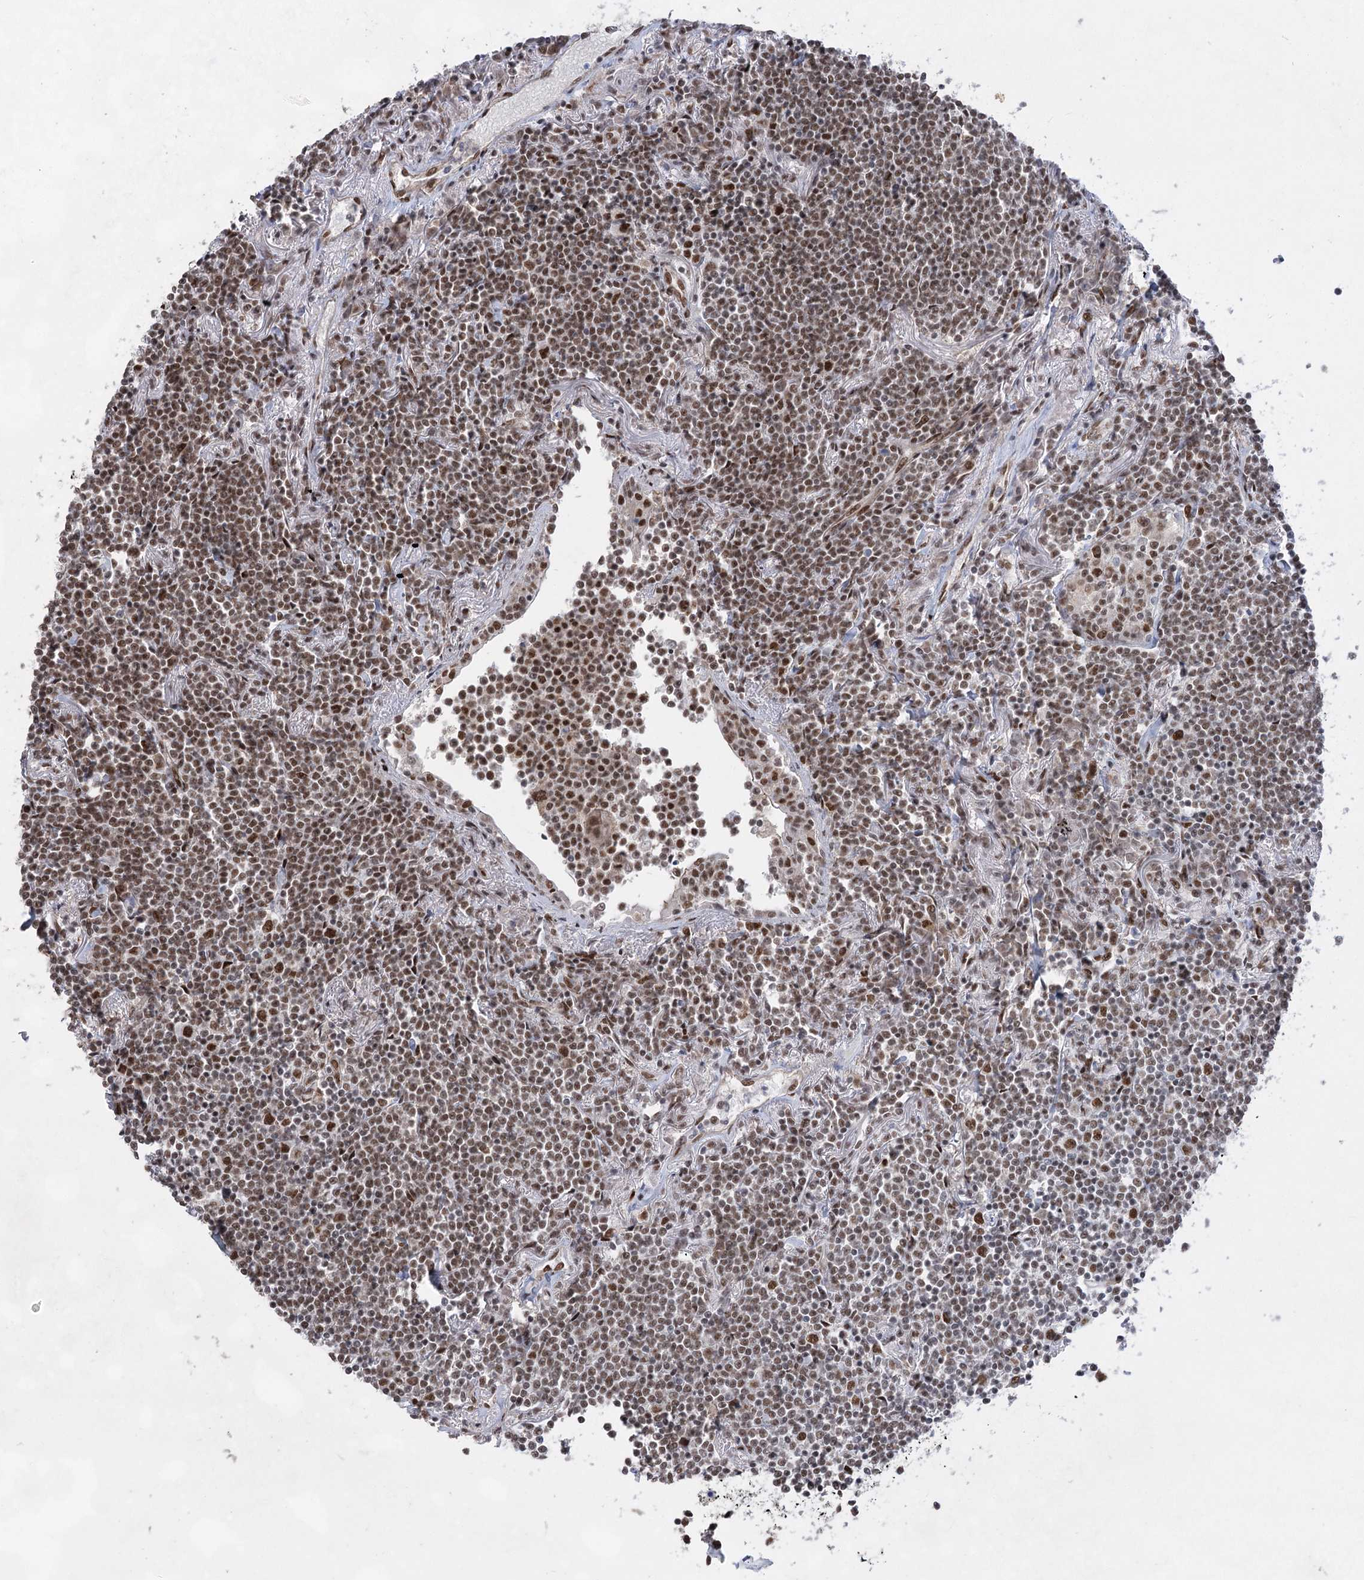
{"staining": {"intensity": "moderate", "quantity": ">75%", "location": "nuclear"}, "tissue": "lymphoma", "cell_type": "Tumor cells", "image_type": "cancer", "snomed": [{"axis": "morphology", "description": "Malignant lymphoma, non-Hodgkin's type, Low grade"}, {"axis": "topography", "description": "Lung"}], "caption": "Immunohistochemistry (IHC) histopathology image of human lymphoma stained for a protein (brown), which shows medium levels of moderate nuclear staining in approximately >75% of tumor cells.", "gene": "ZCCHC8", "patient": {"sex": "female", "age": 71}}